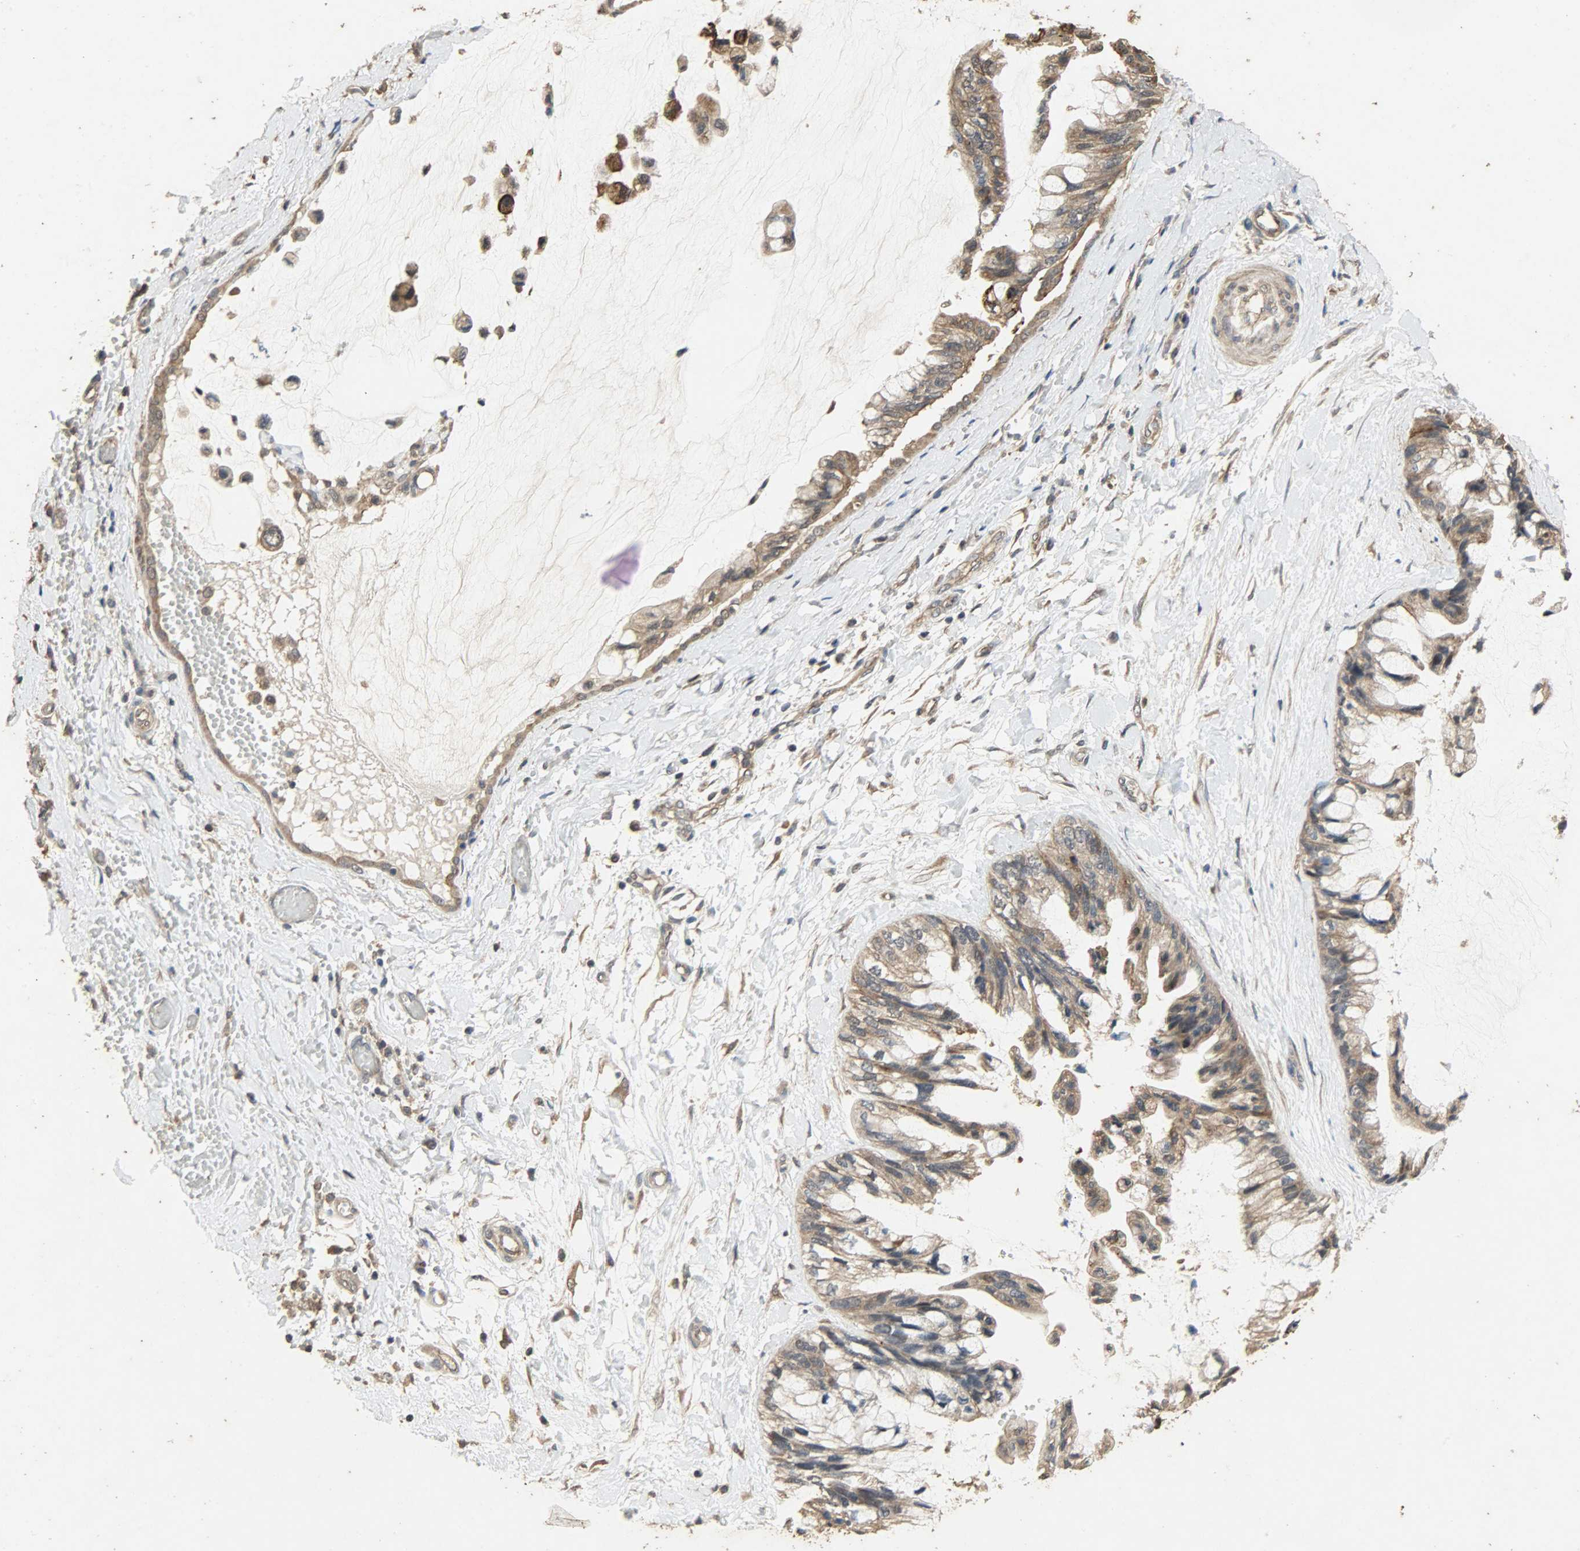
{"staining": {"intensity": "moderate", "quantity": ">75%", "location": "cytoplasmic/membranous"}, "tissue": "ovarian cancer", "cell_type": "Tumor cells", "image_type": "cancer", "snomed": [{"axis": "morphology", "description": "Cystadenocarcinoma, mucinous, NOS"}, {"axis": "topography", "description": "Ovary"}], "caption": "The histopathology image shows immunohistochemical staining of ovarian cancer (mucinous cystadenocarcinoma). There is moderate cytoplasmic/membranous positivity is identified in about >75% of tumor cells.", "gene": "CDKN2C", "patient": {"sex": "female", "age": 39}}